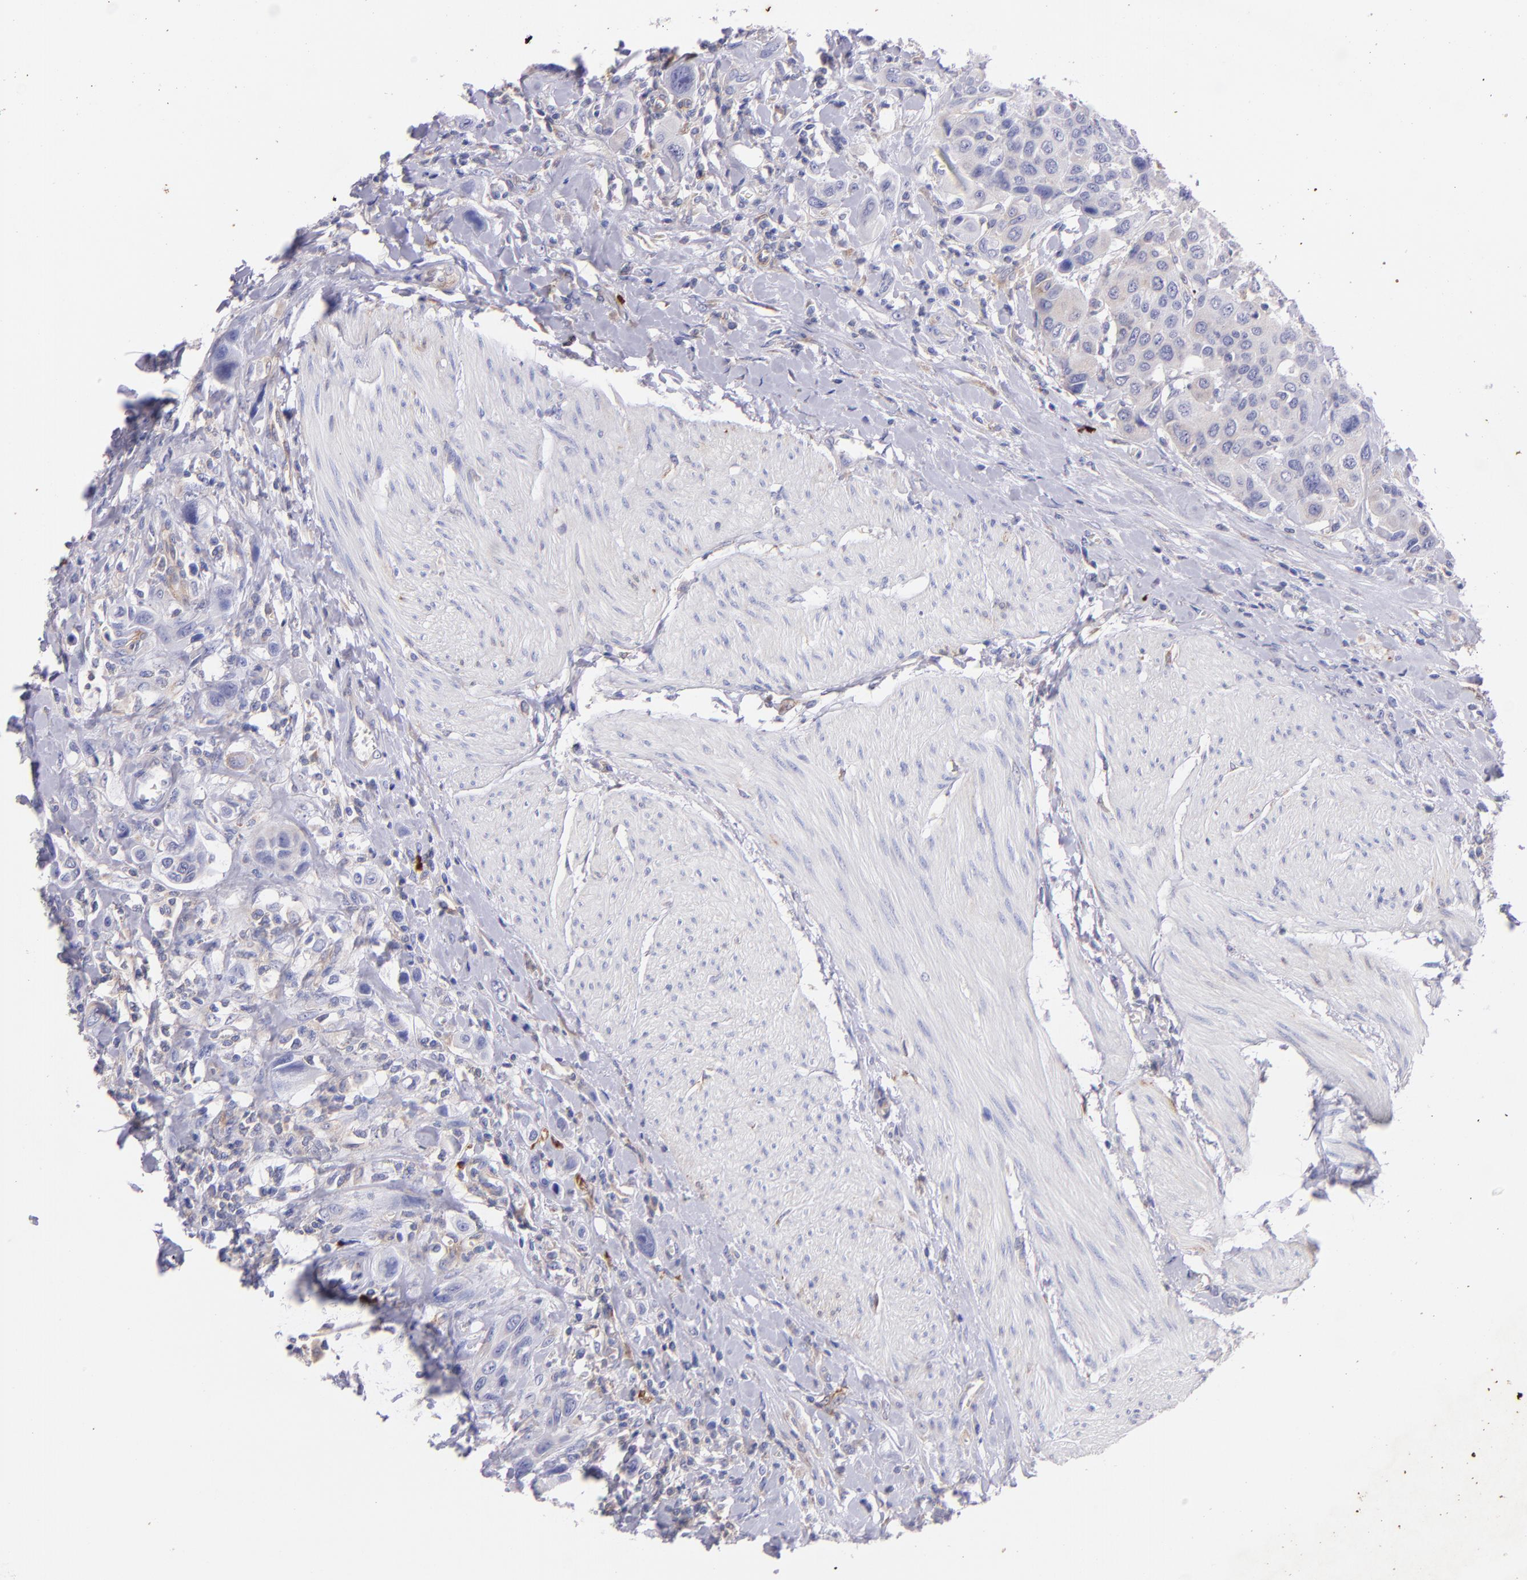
{"staining": {"intensity": "weak", "quantity": "<25%", "location": "cytoplasmic/membranous"}, "tissue": "urothelial cancer", "cell_type": "Tumor cells", "image_type": "cancer", "snomed": [{"axis": "morphology", "description": "Urothelial carcinoma, High grade"}, {"axis": "topography", "description": "Urinary bladder"}], "caption": "Tumor cells show no significant expression in urothelial cancer.", "gene": "RET", "patient": {"sex": "male", "age": 50}}